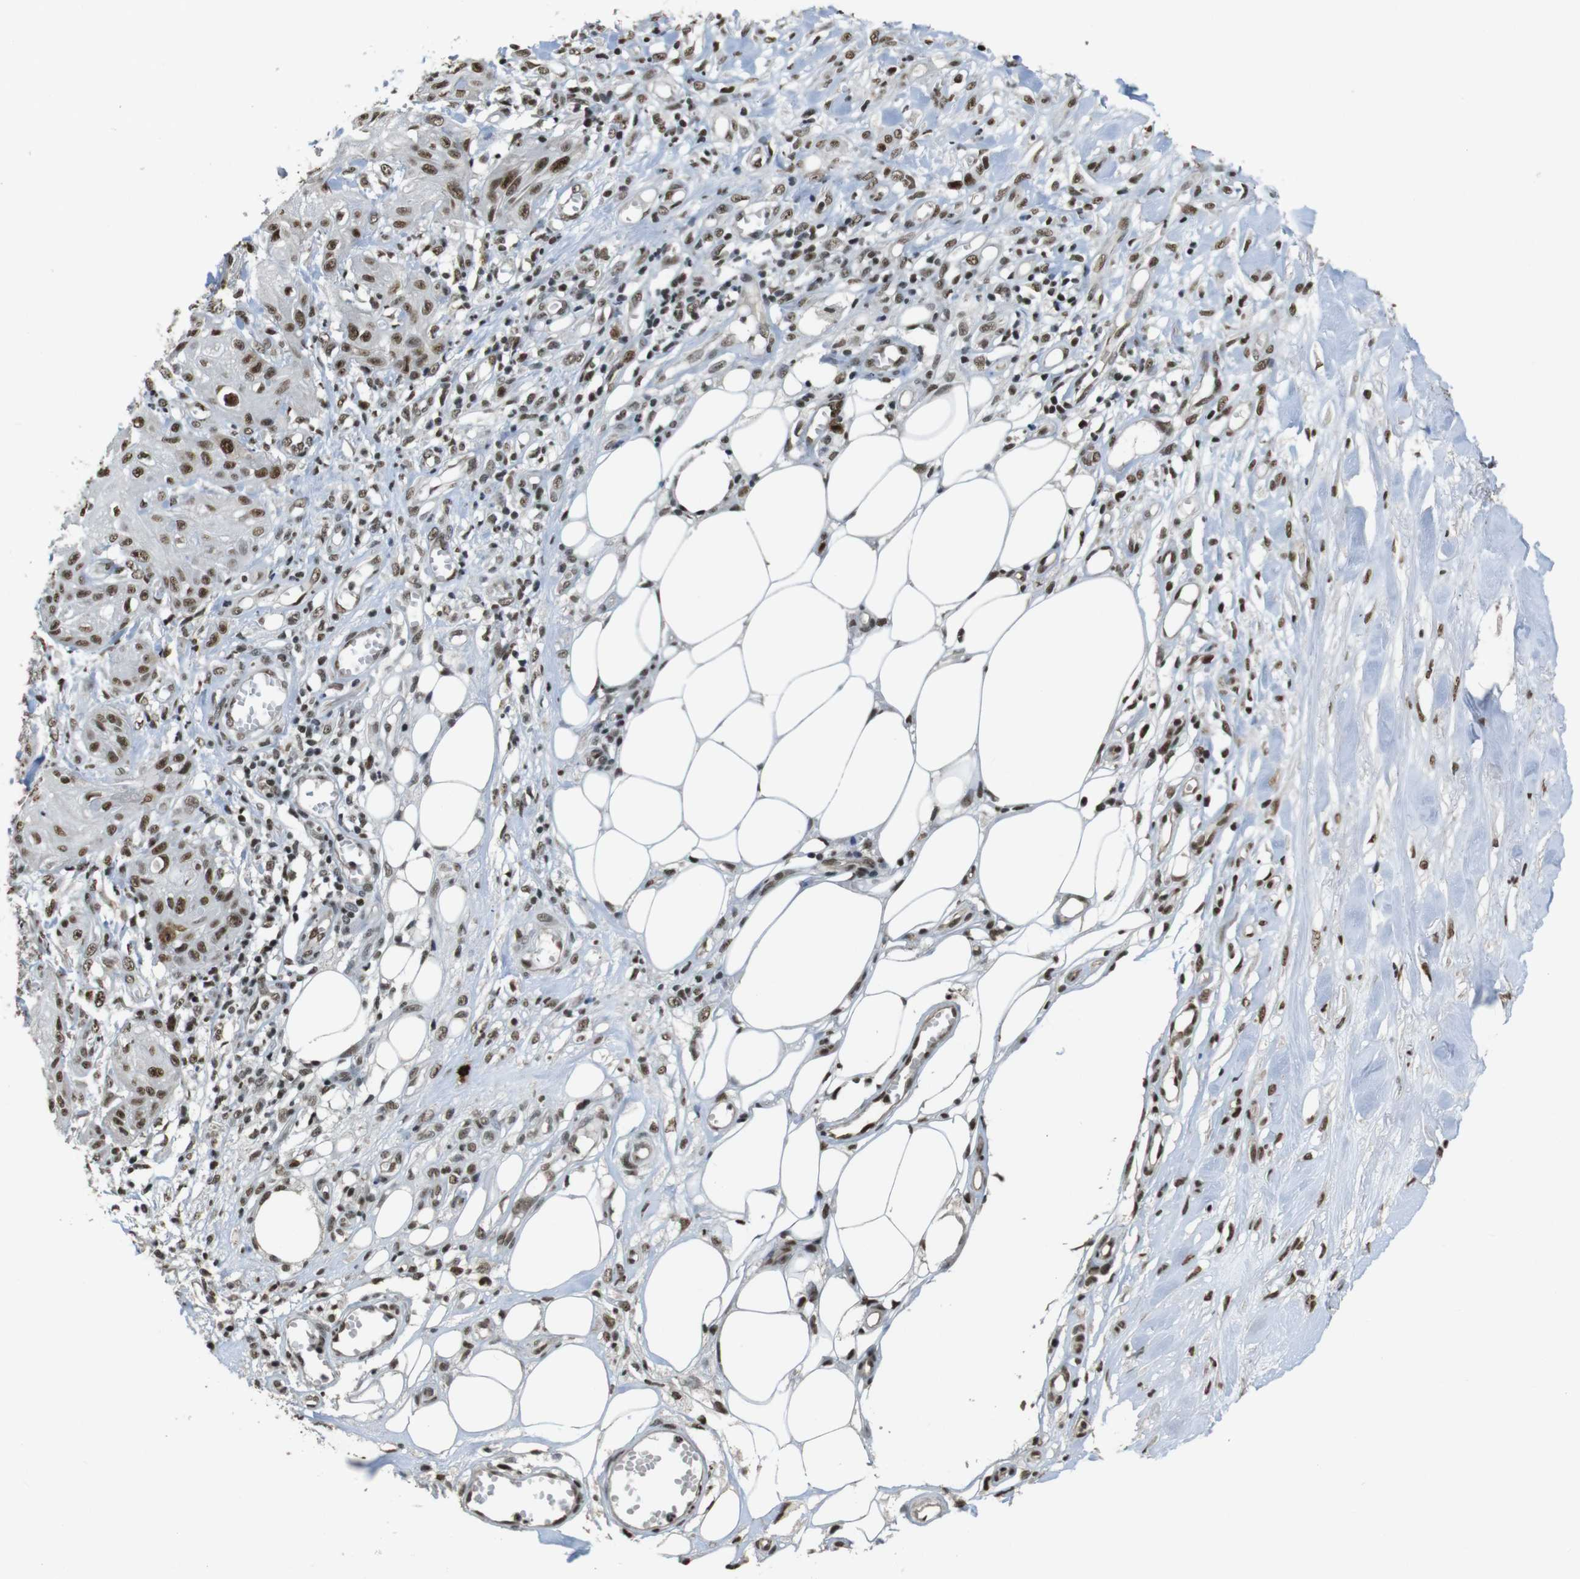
{"staining": {"intensity": "moderate", "quantity": ">75%", "location": "nuclear"}, "tissue": "skin cancer", "cell_type": "Tumor cells", "image_type": "cancer", "snomed": [{"axis": "morphology", "description": "Squamous cell carcinoma, NOS"}, {"axis": "topography", "description": "Skin"}], "caption": "A micrograph of skin cancer stained for a protein demonstrates moderate nuclear brown staining in tumor cells.", "gene": "CSNK2B", "patient": {"sex": "male", "age": 74}}